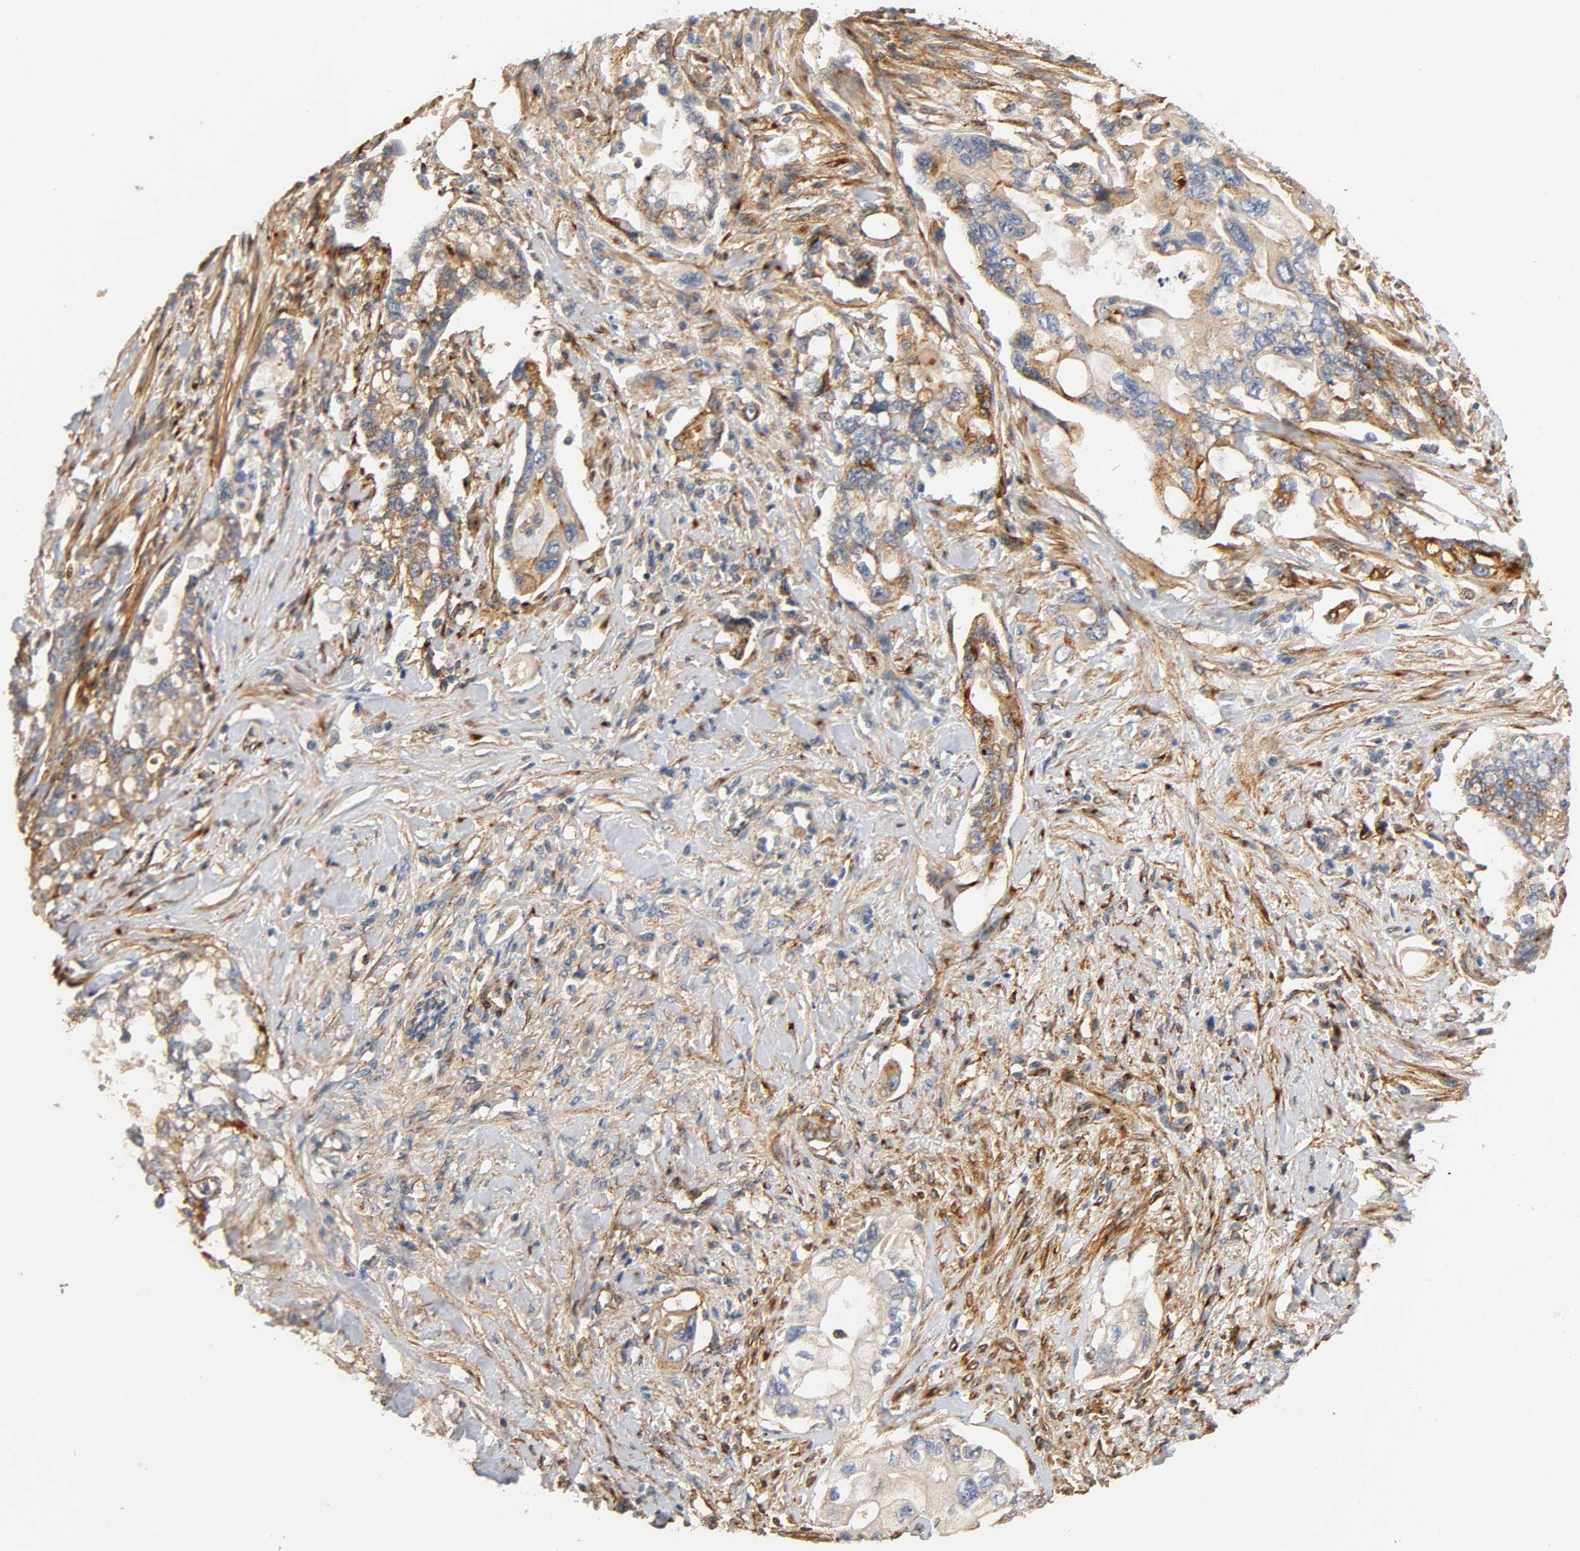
{"staining": {"intensity": "moderate", "quantity": ">75%", "location": "cytoplasmic/membranous"}, "tissue": "pancreatic cancer", "cell_type": "Tumor cells", "image_type": "cancer", "snomed": [{"axis": "morphology", "description": "Normal tissue, NOS"}, {"axis": "topography", "description": "Pancreas"}], "caption": "Immunohistochemical staining of pancreatic cancer displays moderate cytoplasmic/membranous protein expression in approximately >75% of tumor cells.", "gene": "IFITM3", "patient": {"sex": "male", "age": 42}}